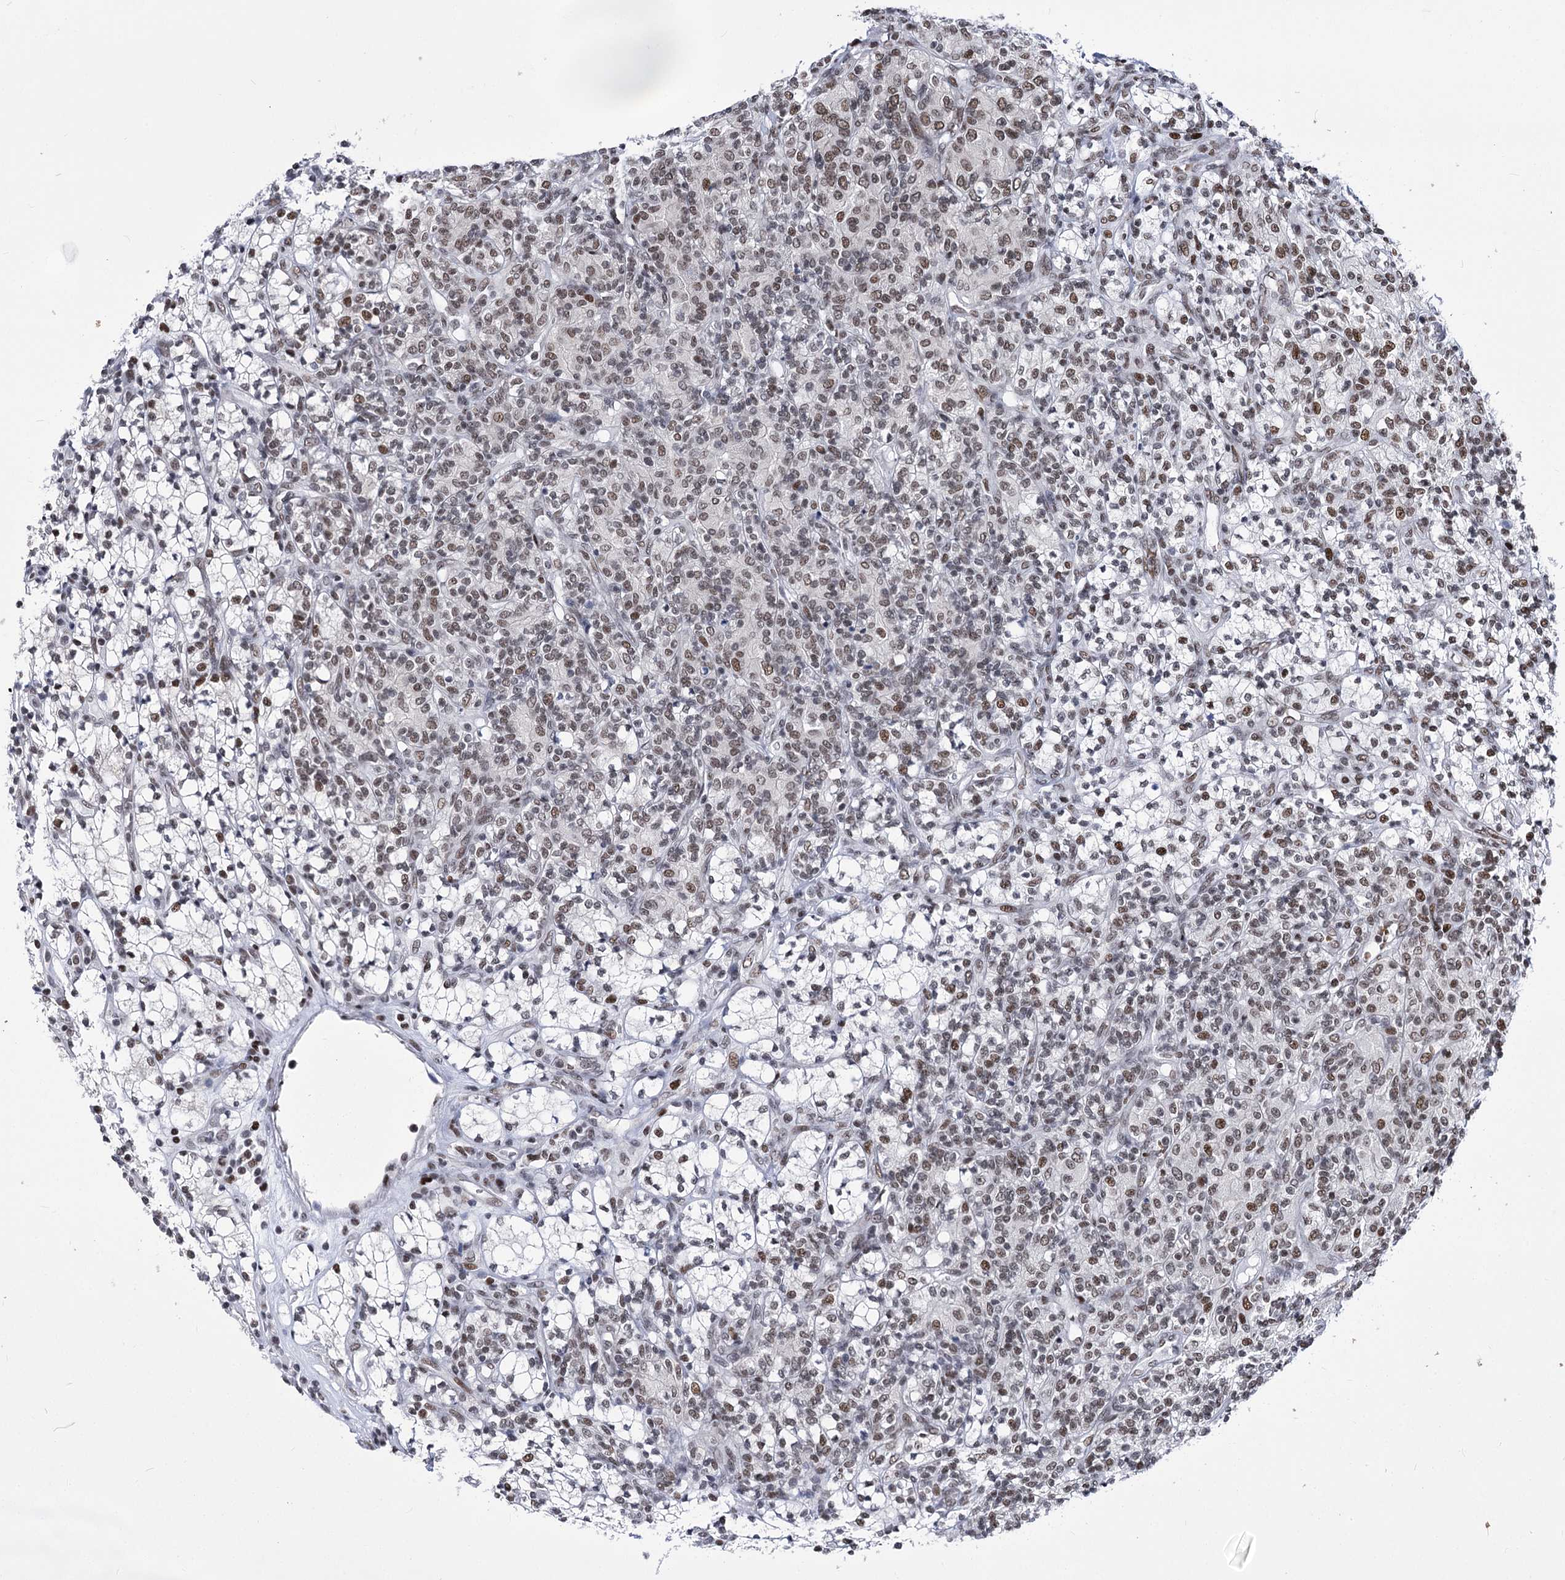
{"staining": {"intensity": "moderate", "quantity": "25%-75%", "location": "nuclear"}, "tissue": "renal cancer", "cell_type": "Tumor cells", "image_type": "cancer", "snomed": [{"axis": "morphology", "description": "Adenocarcinoma, NOS"}, {"axis": "topography", "description": "Kidney"}], "caption": "Immunohistochemical staining of renal adenocarcinoma reveals medium levels of moderate nuclear protein positivity in about 25%-75% of tumor cells.", "gene": "POU4F3", "patient": {"sex": "male", "age": 77}}